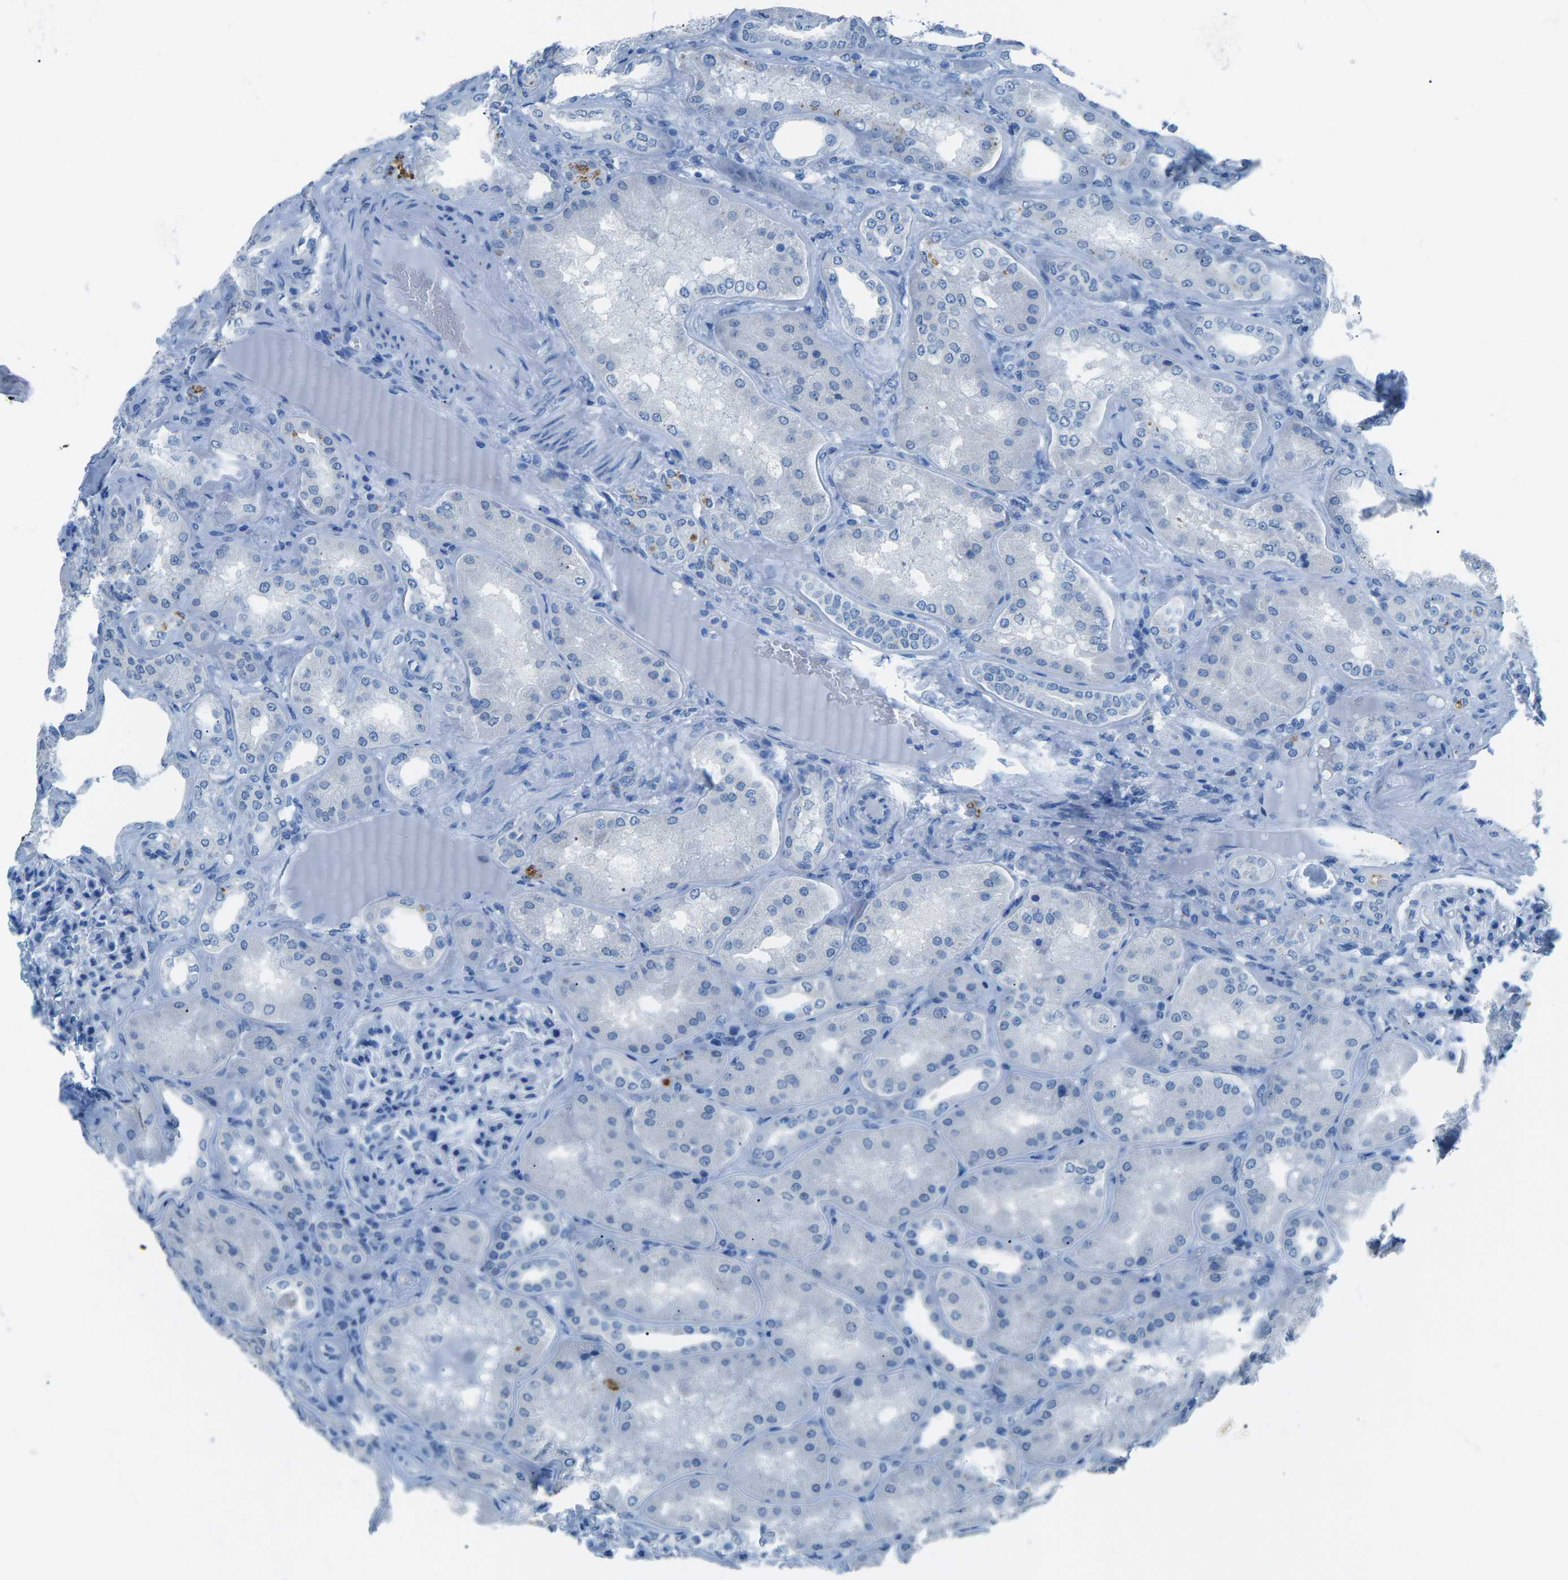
{"staining": {"intensity": "negative", "quantity": "none", "location": "none"}, "tissue": "kidney", "cell_type": "Cells in glomeruli", "image_type": "normal", "snomed": [{"axis": "morphology", "description": "Normal tissue, NOS"}, {"axis": "topography", "description": "Kidney"}], "caption": "The photomicrograph displays no staining of cells in glomeruli in normal kidney.", "gene": "MYH8", "patient": {"sex": "female", "age": 56}}